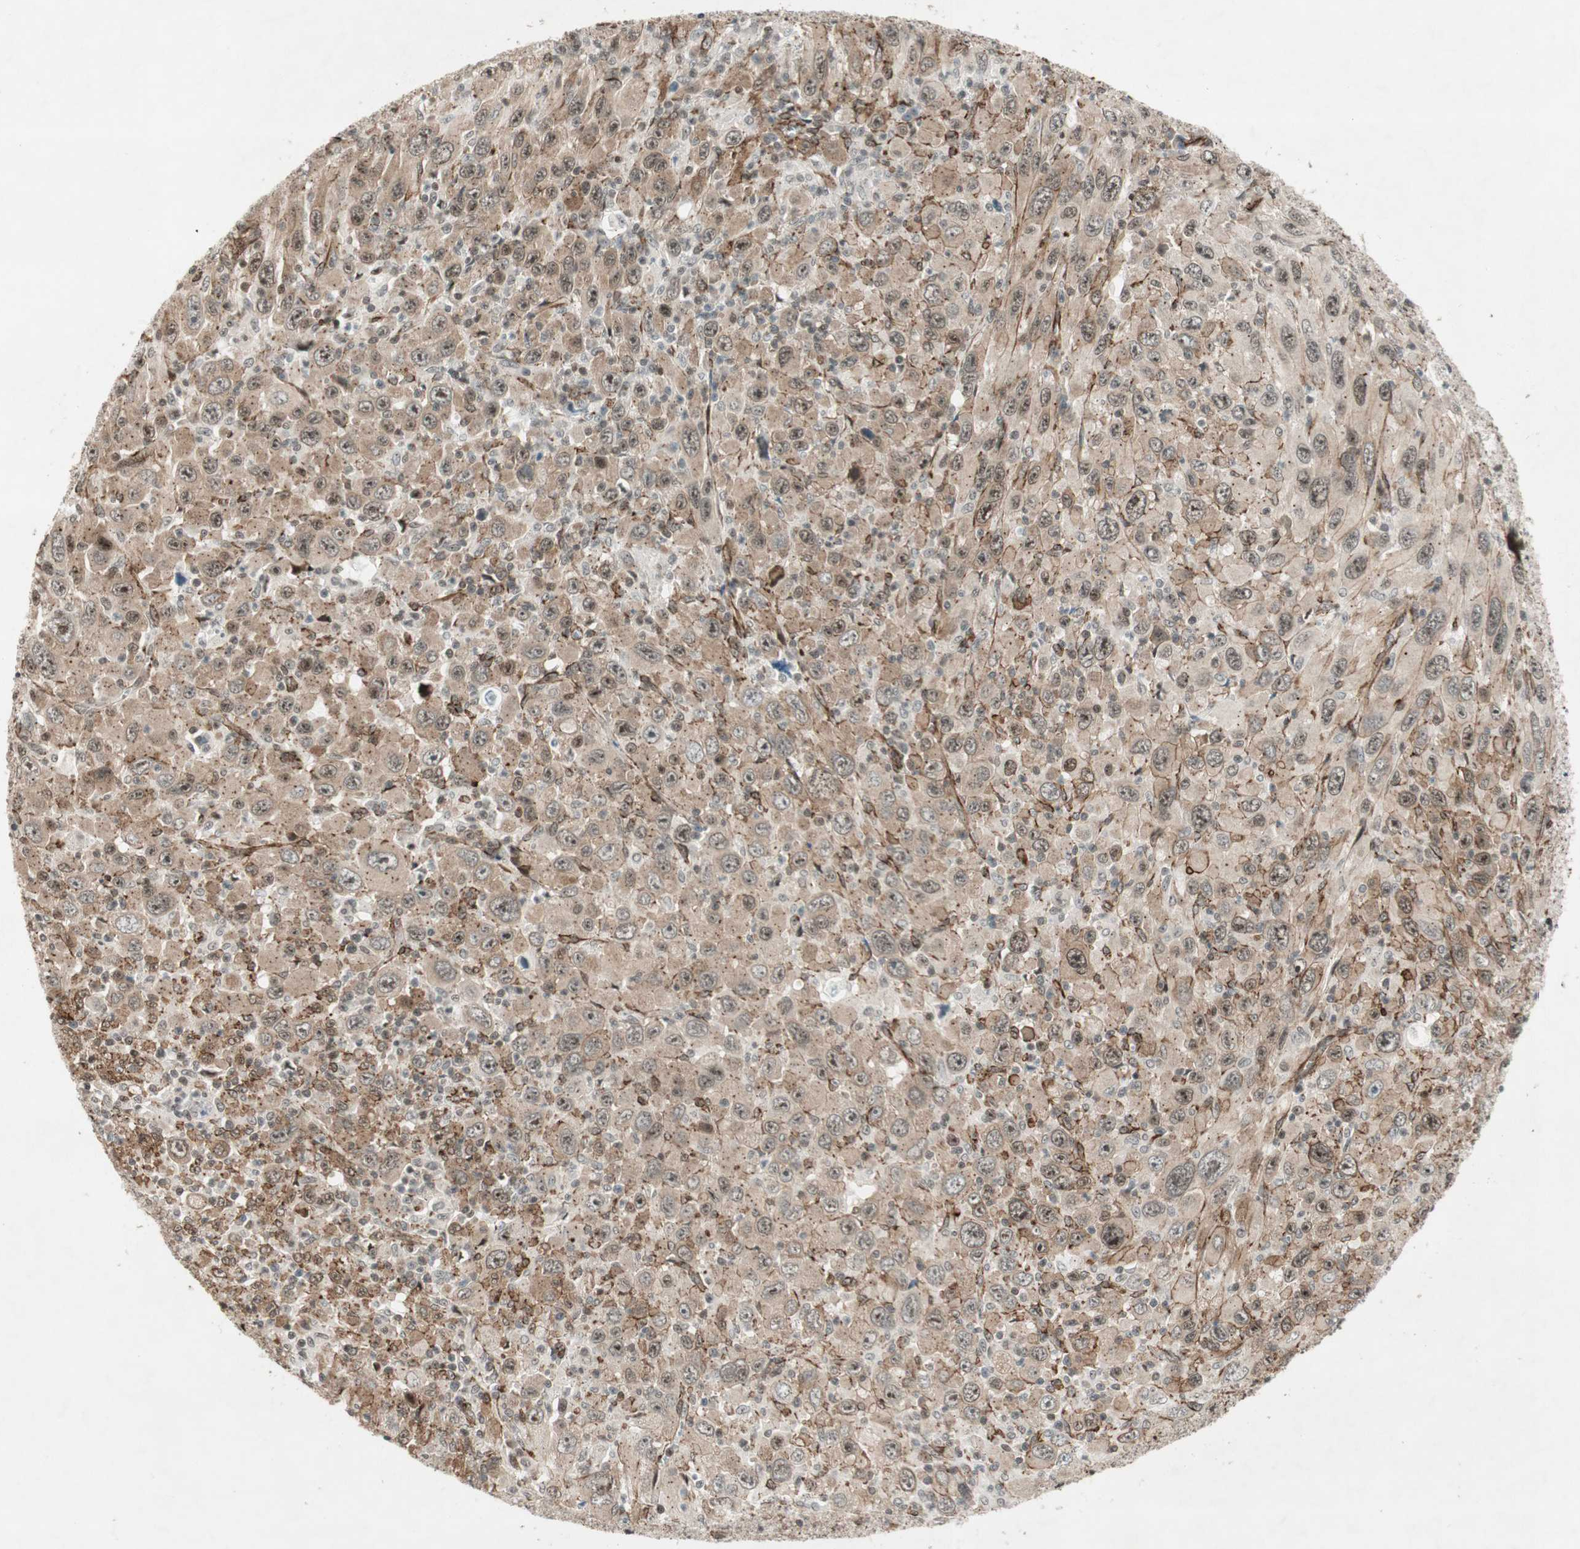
{"staining": {"intensity": "moderate", "quantity": ">75%", "location": "cytoplasmic/membranous"}, "tissue": "melanoma", "cell_type": "Tumor cells", "image_type": "cancer", "snomed": [{"axis": "morphology", "description": "Malignant melanoma, Metastatic site"}, {"axis": "topography", "description": "Skin"}], "caption": "This is an image of immunohistochemistry staining of melanoma, which shows moderate expression in the cytoplasmic/membranous of tumor cells.", "gene": "CDK19", "patient": {"sex": "female", "age": 56}}